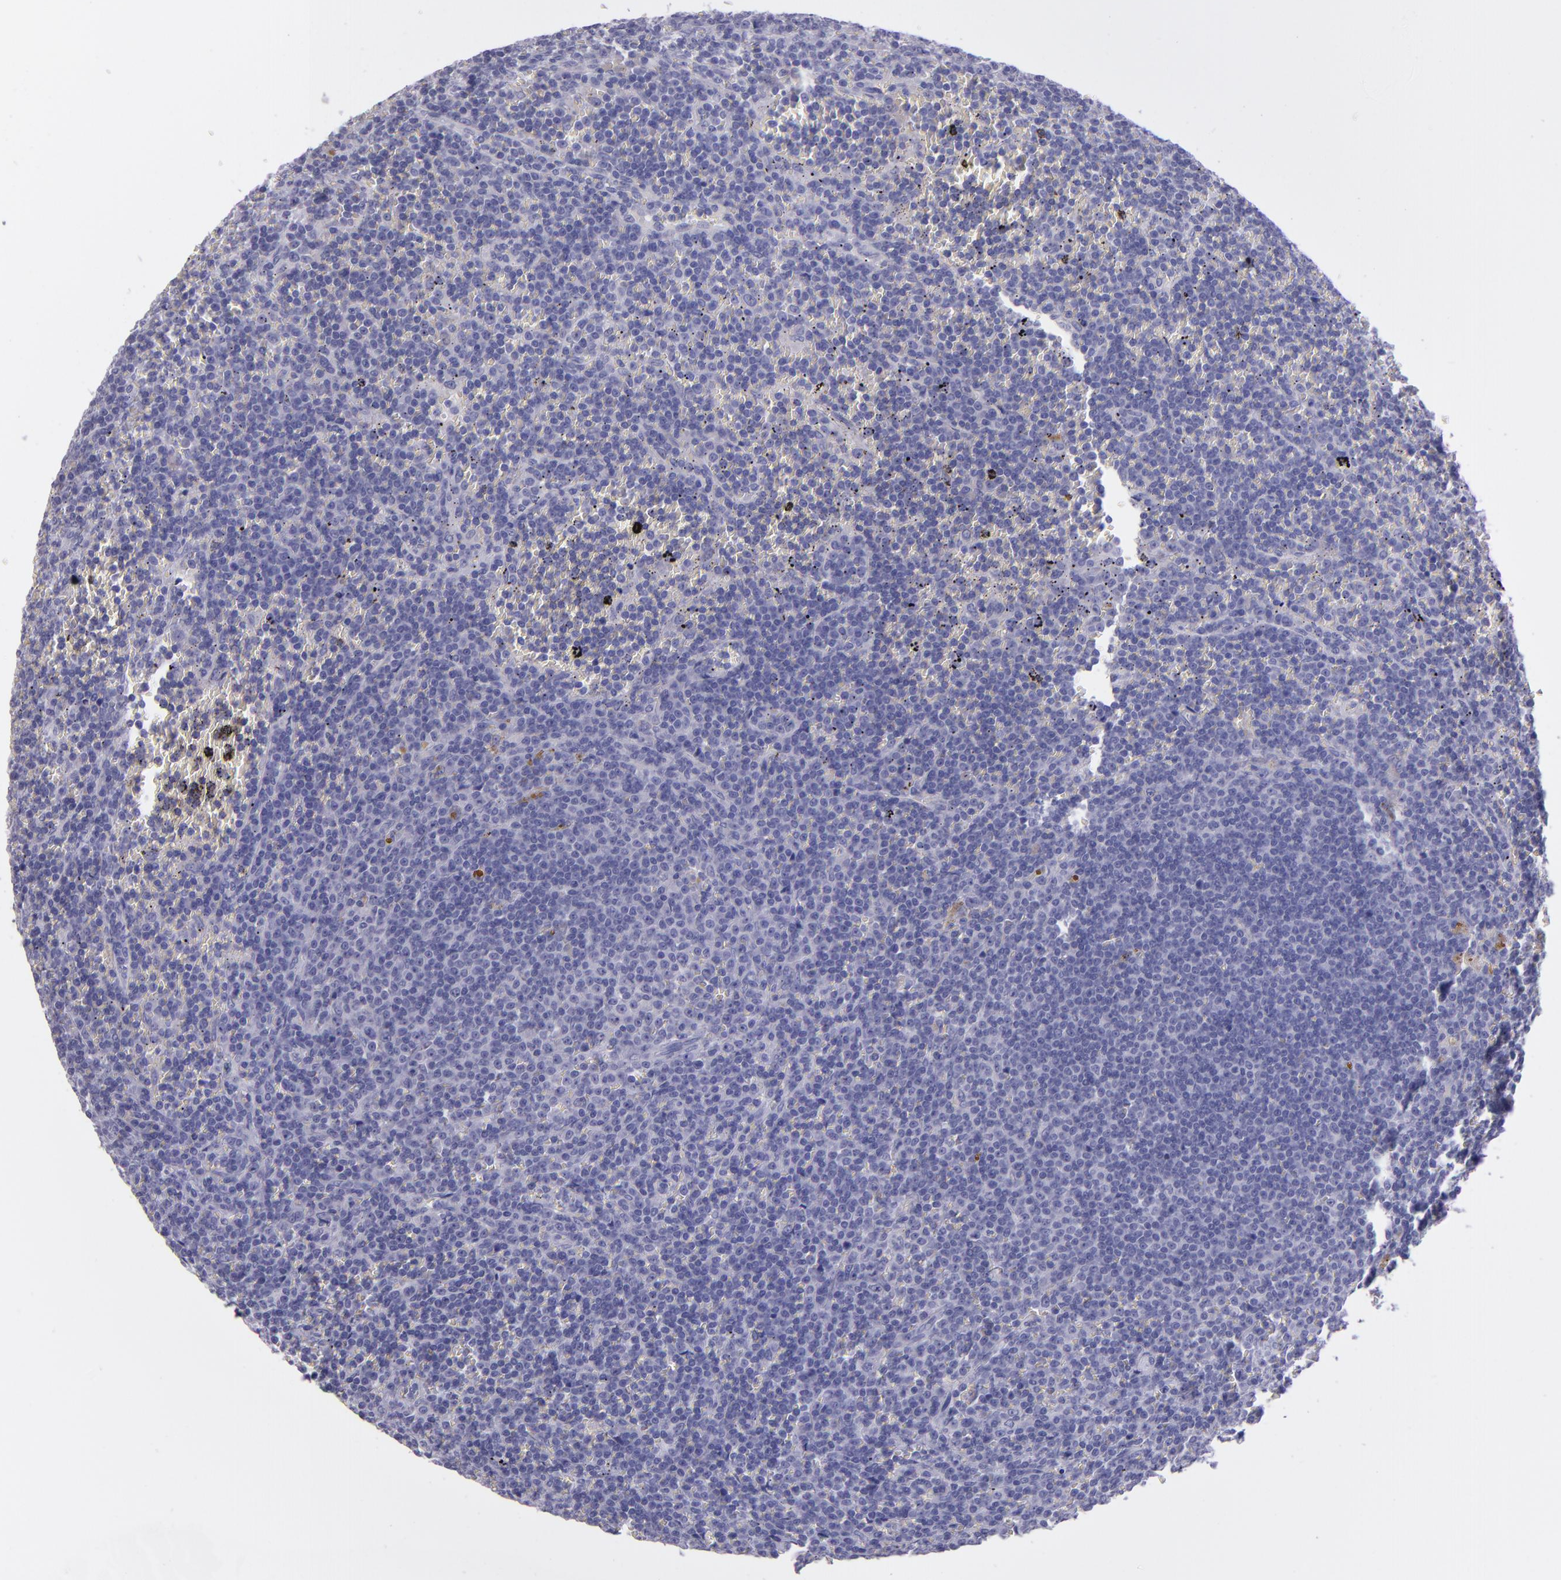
{"staining": {"intensity": "negative", "quantity": "none", "location": "none"}, "tissue": "lymphoma", "cell_type": "Tumor cells", "image_type": "cancer", "snomed": [{"axis": "morphology", "description": "Malignant lymphoma, non-Hodgkin's type, Low grade"}, {"axis": "topography", "description": "Spleen"}], "caption": "Human malignant lymphoma, non-Hodgkin's type (low-grade) stained for a protein using immunohistochemistry demonstrates no expression in tumor cells.", "gene": "TNNT3", "patient": {"sex": "male", "age": 80}}